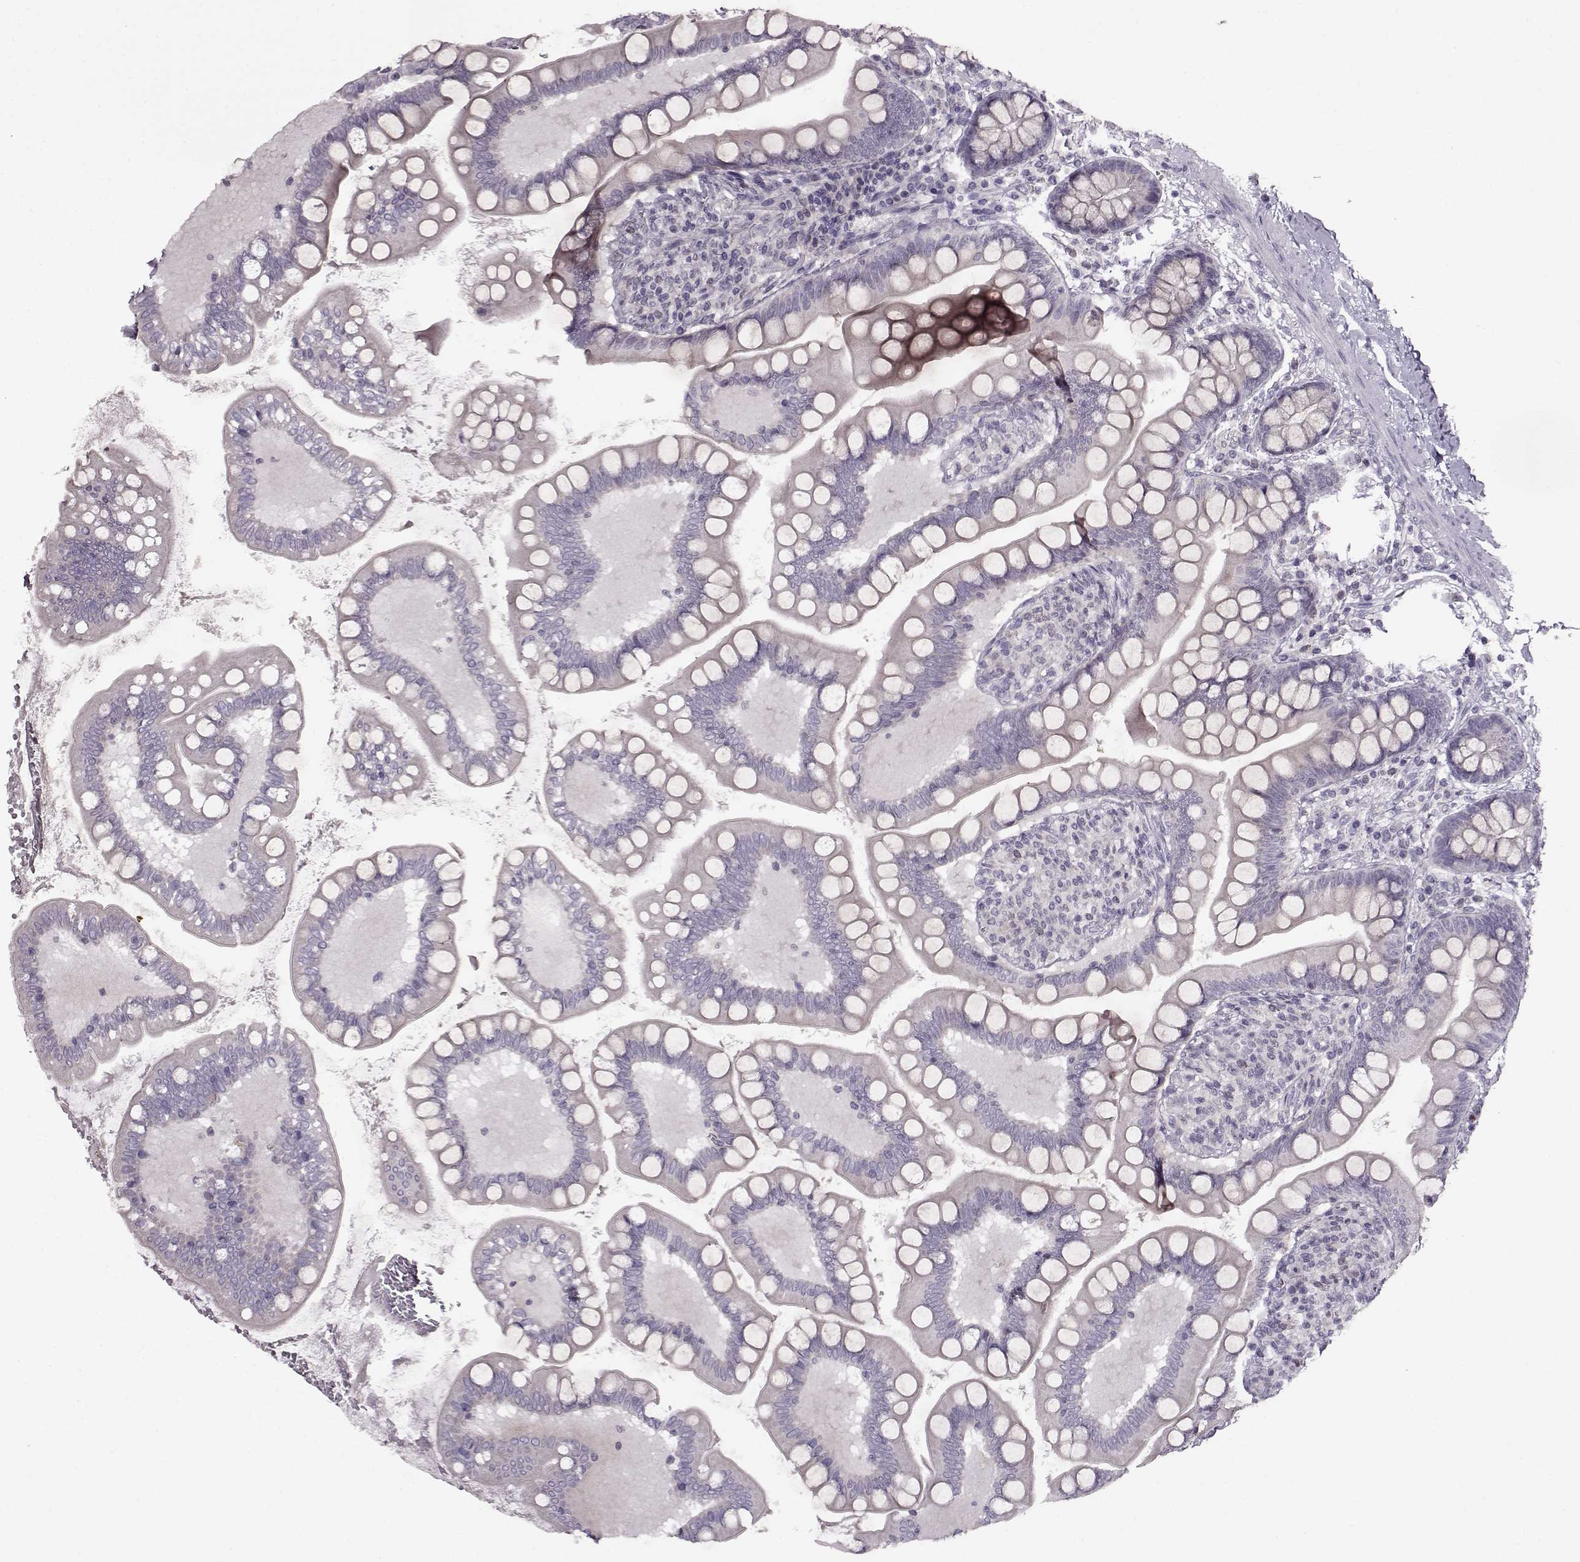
{"staining": {"intensity": "negative", "quantity": "none", "location": "none"}, "tissue": "small intestine", "cell_type": "Glandular cells", "image_type": "normal", "snomed": [{"axis": "morphology", "description": "Normal tissue, NOS"}, {"axis": "topography", "description": "Small intestine"}], "caption": "The histopathology image demonstrates no staining of glandular cells in normal small intestine. (Stains: DAB (3,3'-diaminobenzidine) immunohistochemistry (IHC) with hematoxylin counter stain, Microscopy: brightfield microscopy at high magnification).", "gene": "RP1L1", "patient": {"sex": "female", "age": 56}}